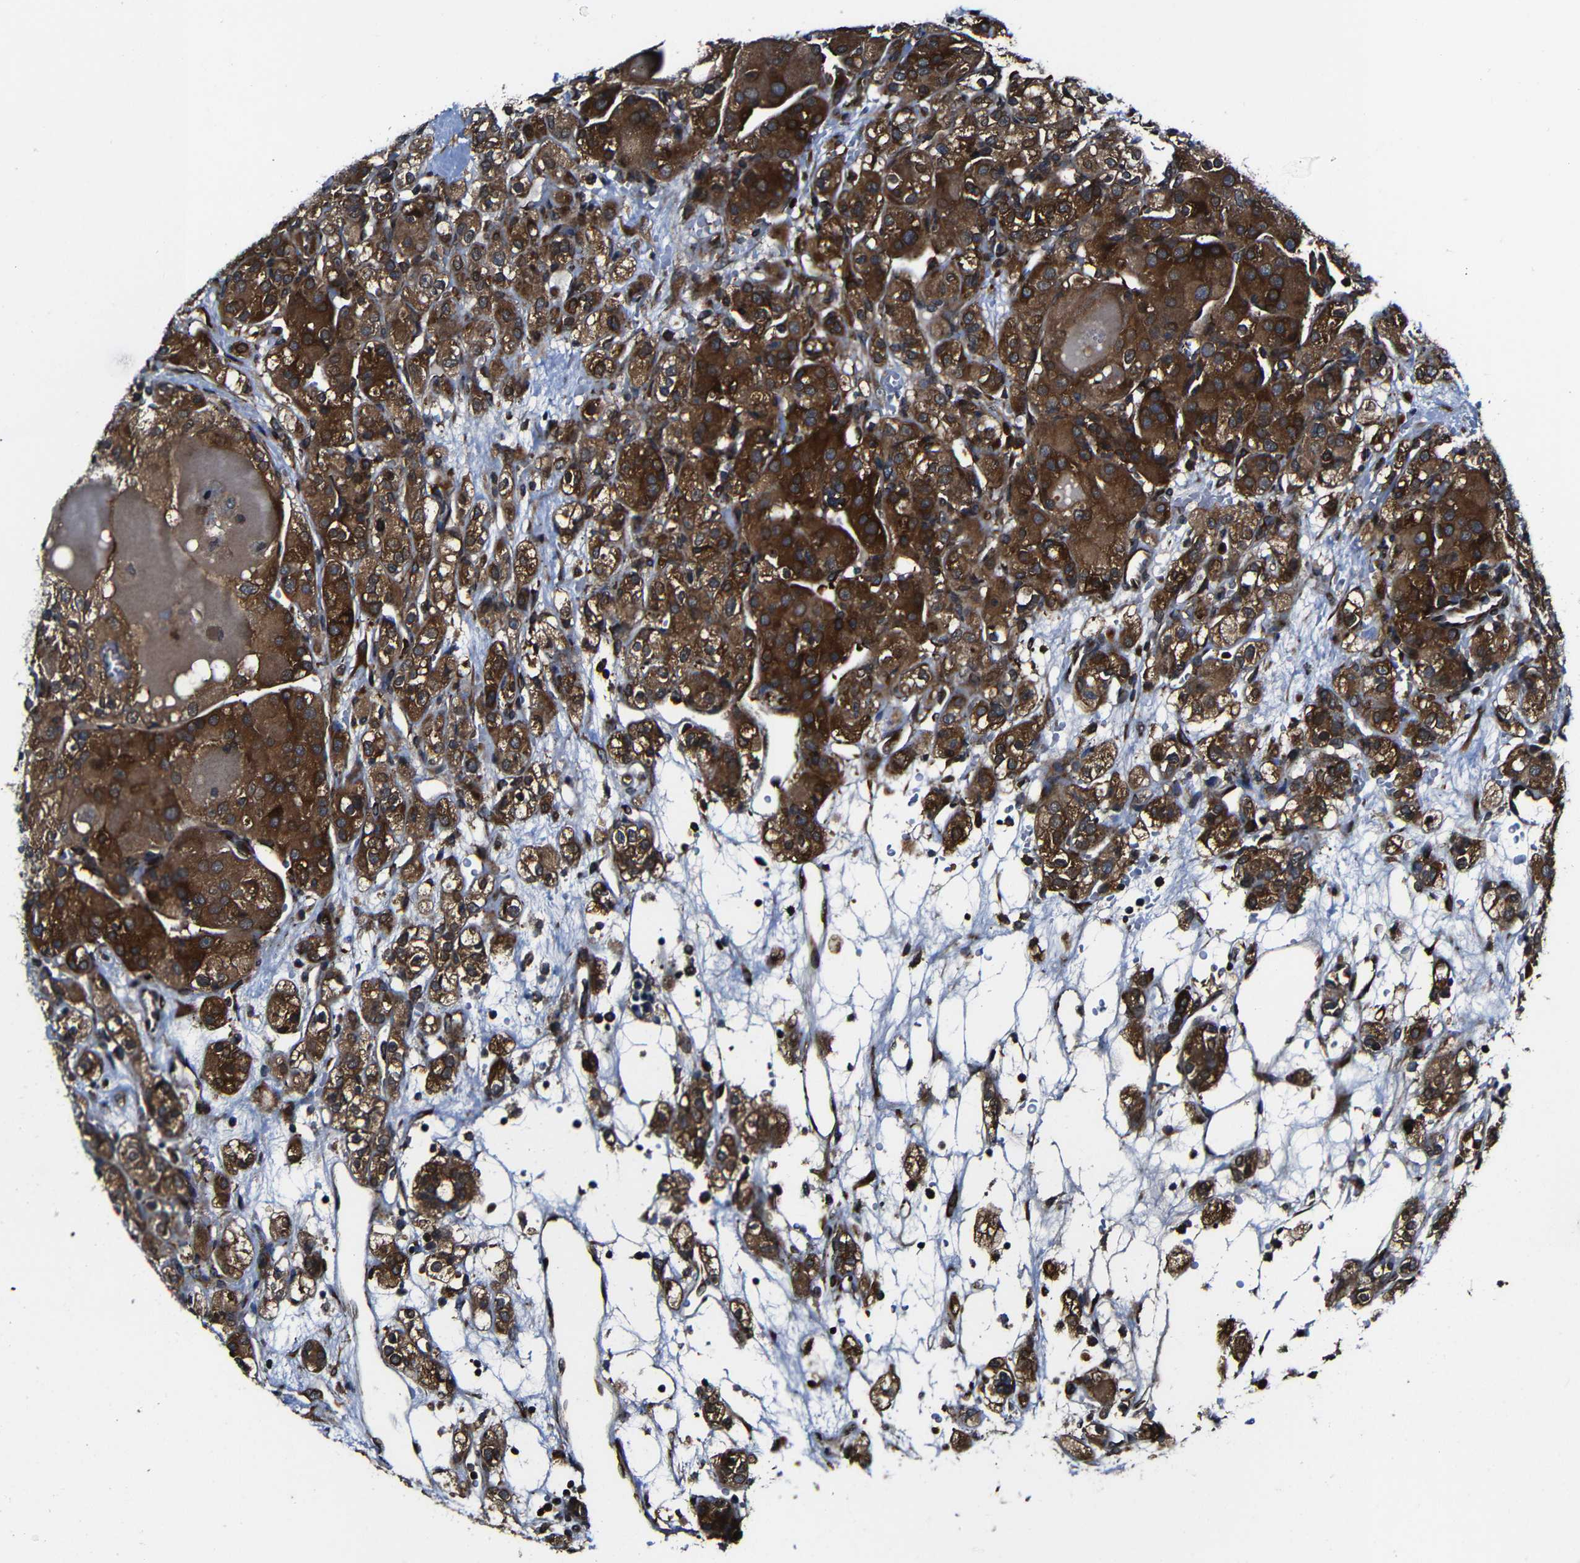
{"staining": {"intensity": "strong", "quantity": ">75%", "location": "cytoplasmic/membranous"}, "tissue": "renal cancer", "cell_type": "Tumor cells", "image_type": "cancer", "snomed": [{"axis": "morphology", "description": "Normal tissue, NOS"}, {"axis": "morphology", "description": "Adenocarcinoma, NOS"}, {"axis": "topography", "description": "Kidney"}], "caption": "Strong cytoplasmic/membranous expression is seen in about >75% of tumor cells in adenocarcinoma (renal).", "gene": "KIAA0513", "patient": {"sex": "male", "age": 61}}